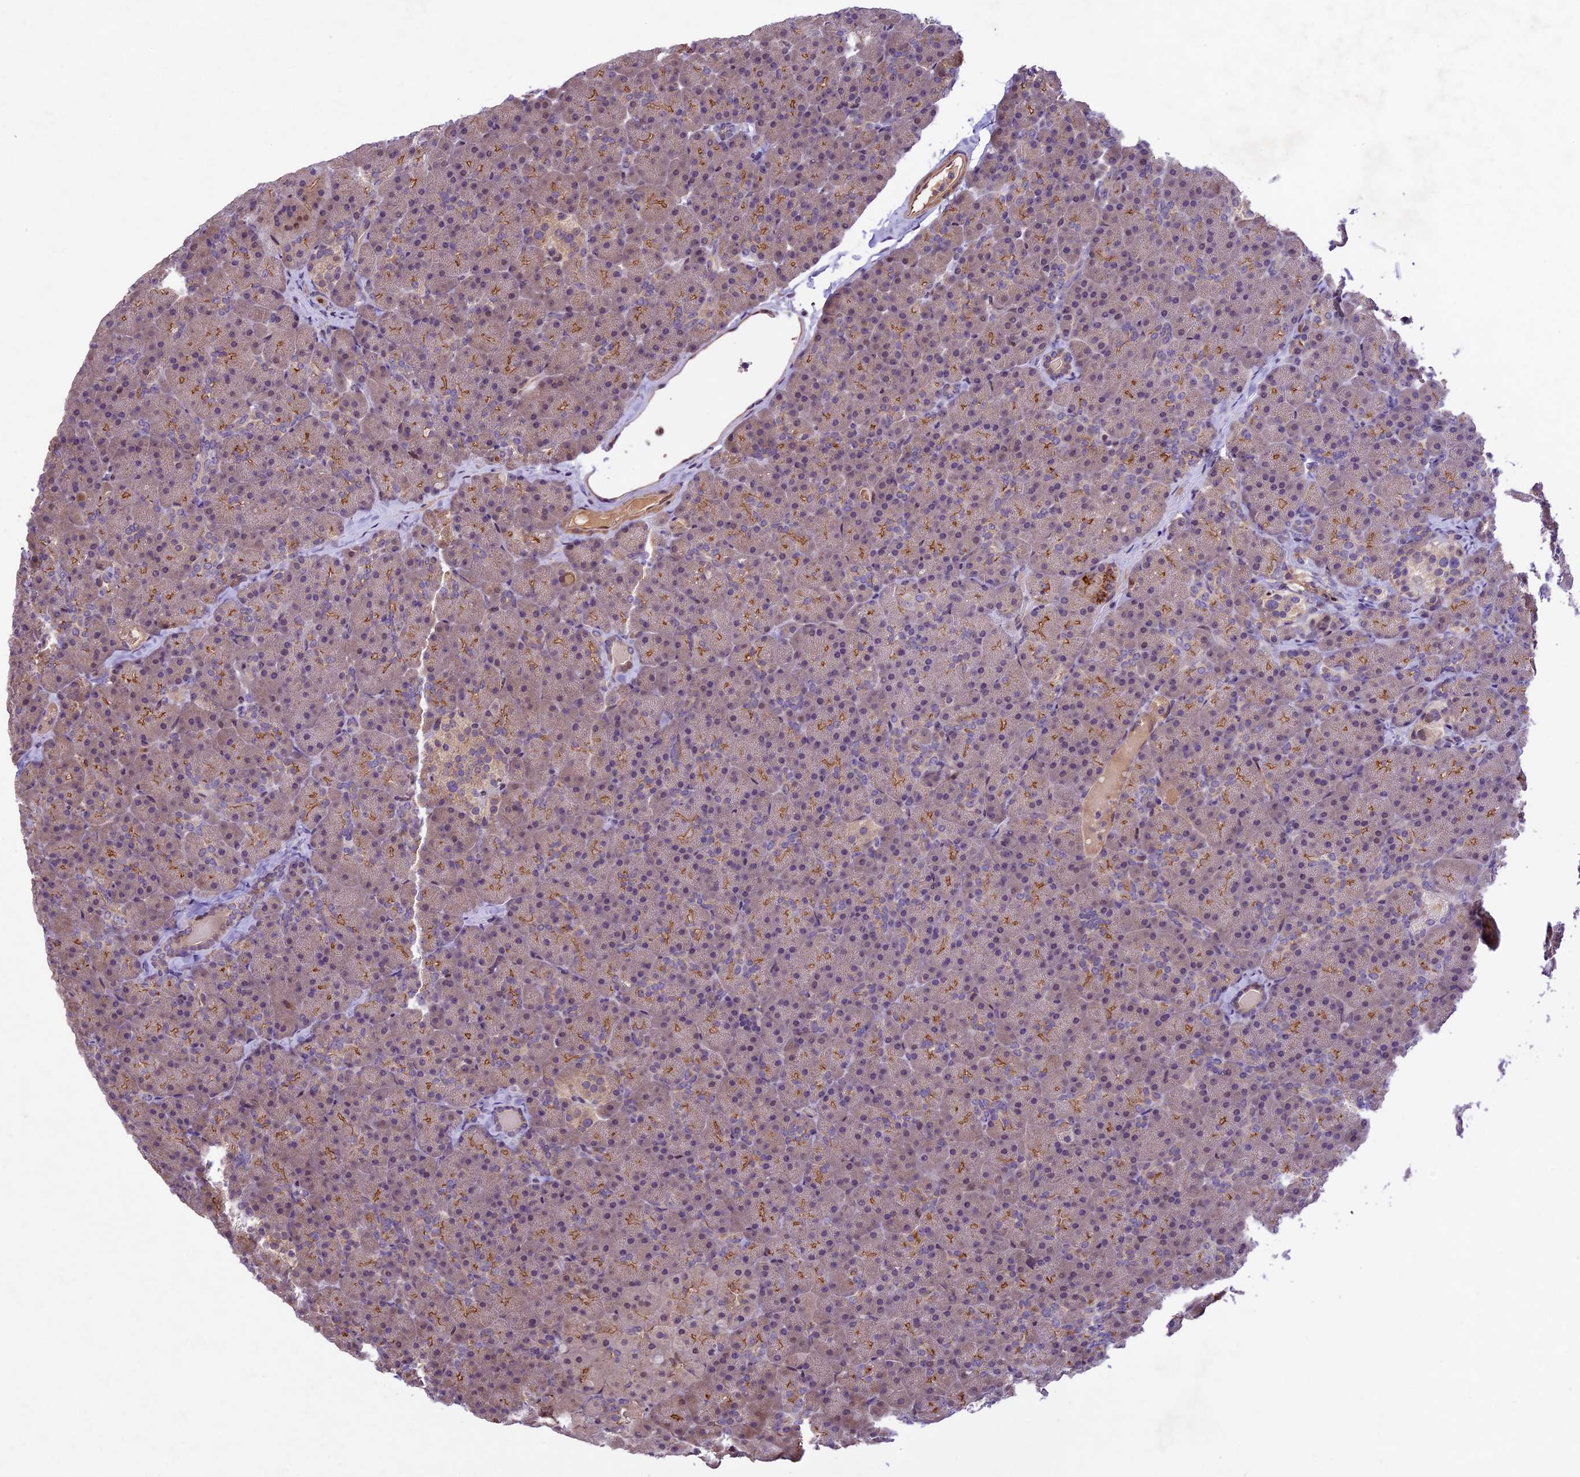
{"staining": {"intensity": "moderate", "quantity": ">75%", "location": "cytoplasmic/membranous"}, "tissue": "pancreas", "cell_type": "Exocrine glandular cells", "image_type": "normal", "snomed": [{"axis": "morphology", "description": "Normal tissue, NOS"}, {"axis": "topography", "description": "Pancreas"}], "caption": "Pancreas stained for a protein (brown) exhibits moderate cytoplasmic/membranous positive expression in about >75% of exocrine glandular cells.", "gene": "CCSER1", "patient": {"sex": "male", "age": 36}}